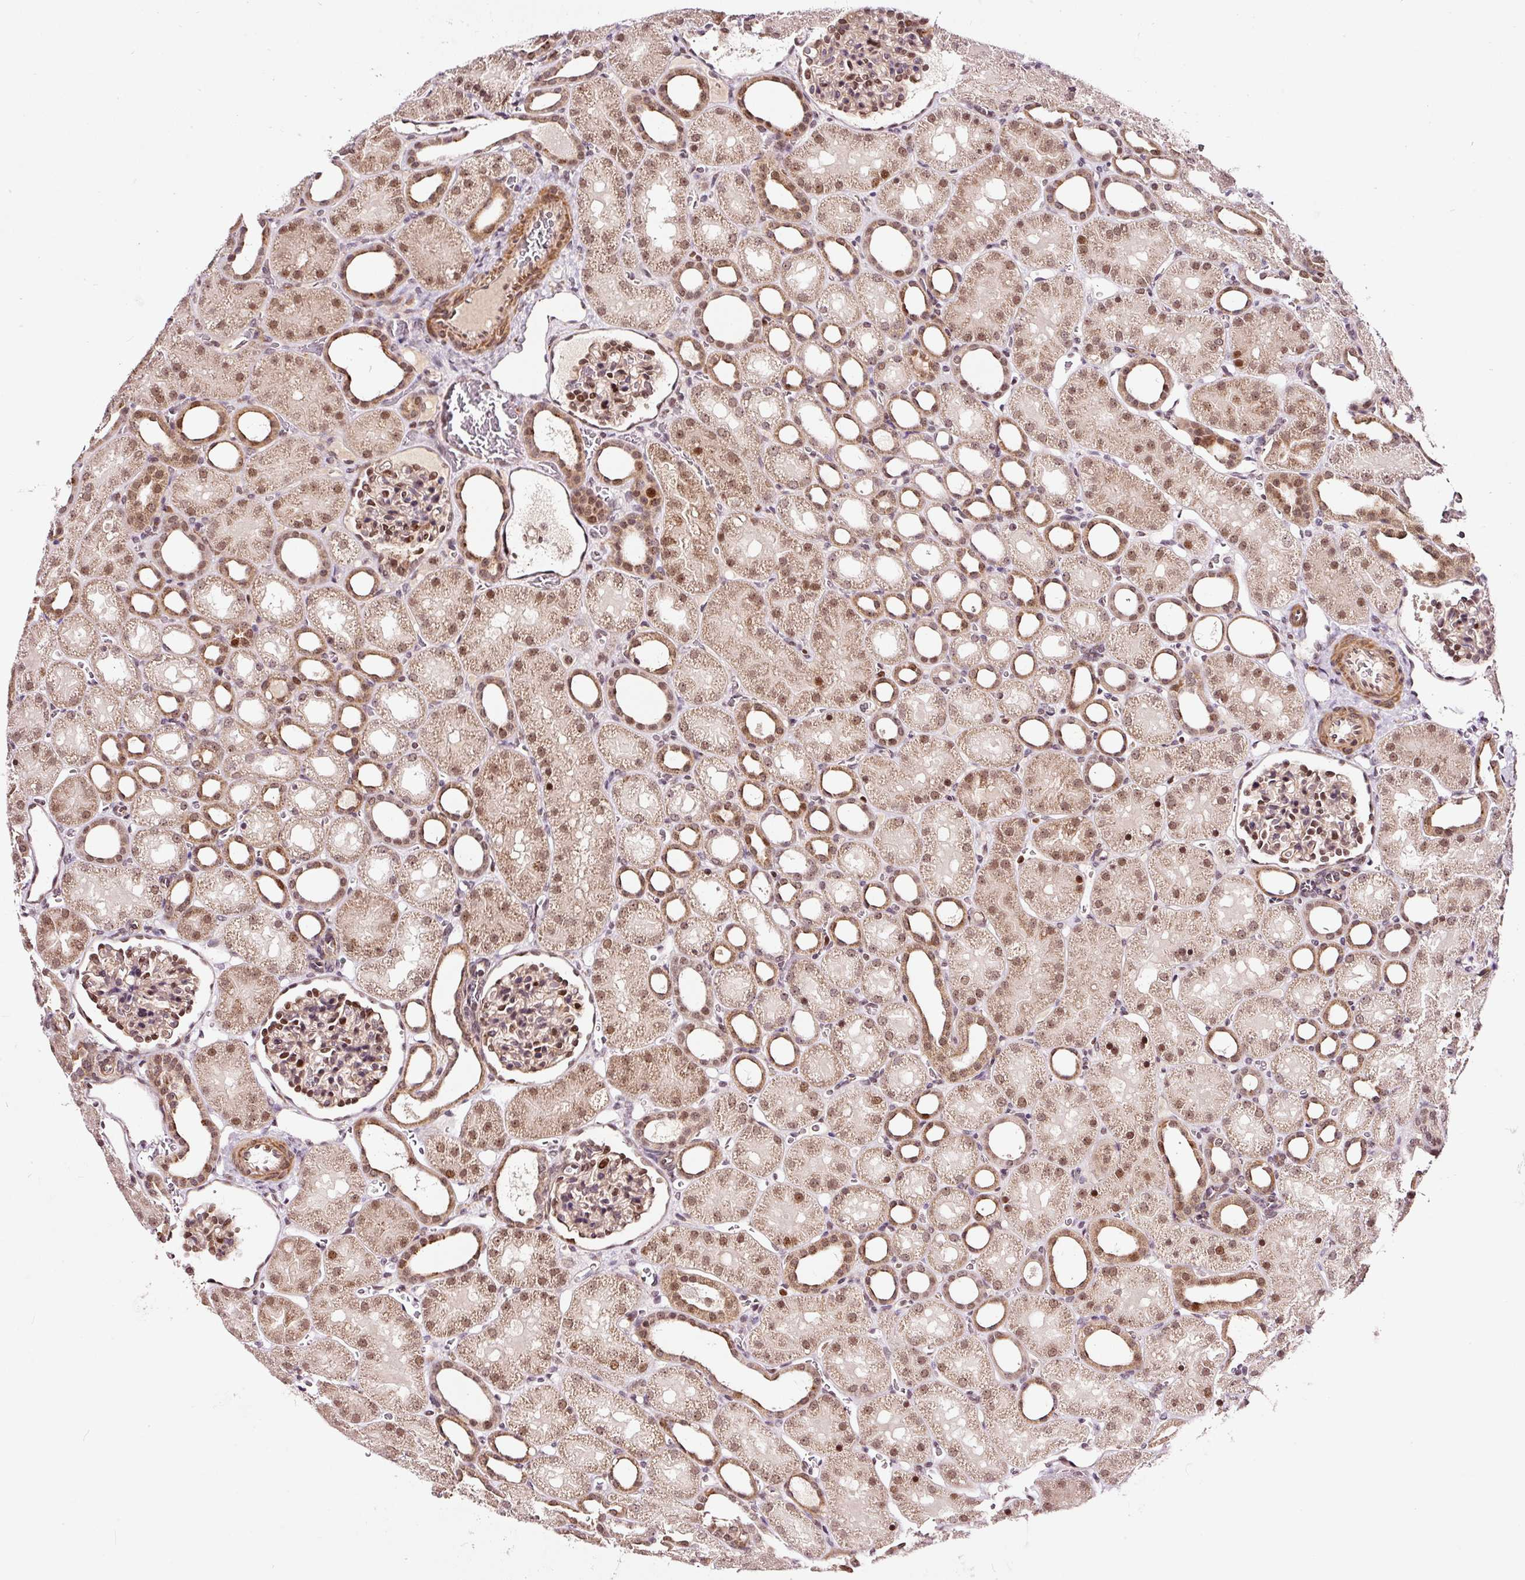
{"staining": {"intensity": "moderate", "quantity": "25%-75%", "location": "nuclear"}, "tissue": "kidney", "cell_type": "Cells in glomeruli", "image_type": "normal", "snomed": [{"axis": "morphology", "description": "Normal tissue, NOS"}, {"axis": "topography", "description": "Kidney"}], "caption": "Immunohistochemical staining of benign kidney reveals moderate nuclear protein positivity in about 25%-75% of cells in glomeruli.", "gene": "RFC4", "patient": {"sex": "male", "age": 2}}